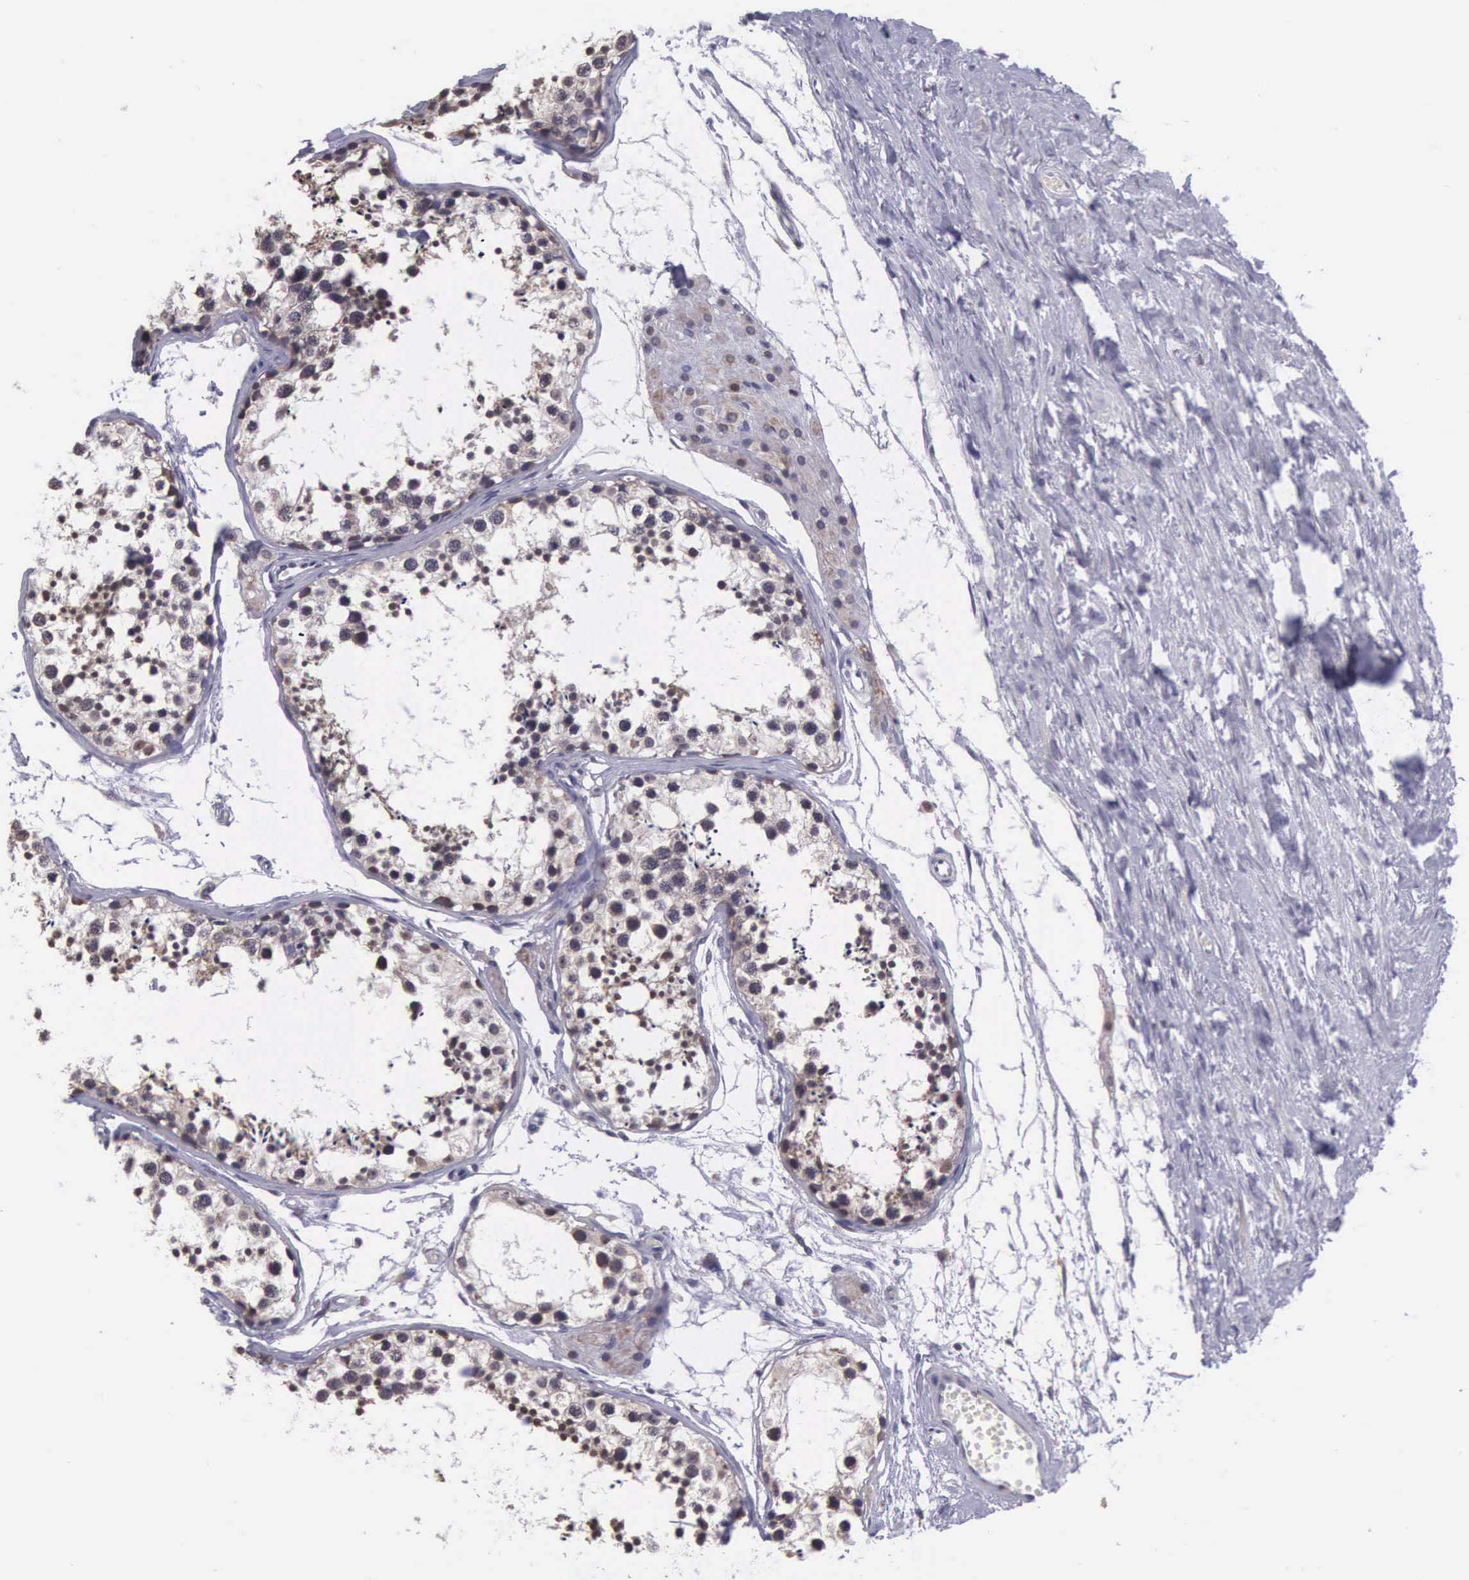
{"staining": {"intensity": "weak", "quantity": "<25%", "location": "cytoplasmic/membranous"}, "tissue": "testis", "cell_type": "Cells in seminiferous ducts", "image_type": "normal", "snomed": [{"axis": "morphology", "description": "Normal tissue, NOS"}, {"axis": "topography", "description": "Testis"}], "caption": "IHC histopathology image of normal testis stained for a protein (brown), which reveals no staining in cells in seminiferous ducts.", "gene": "SLC25A21", "patient": {"sex": "male", "age": 57}}